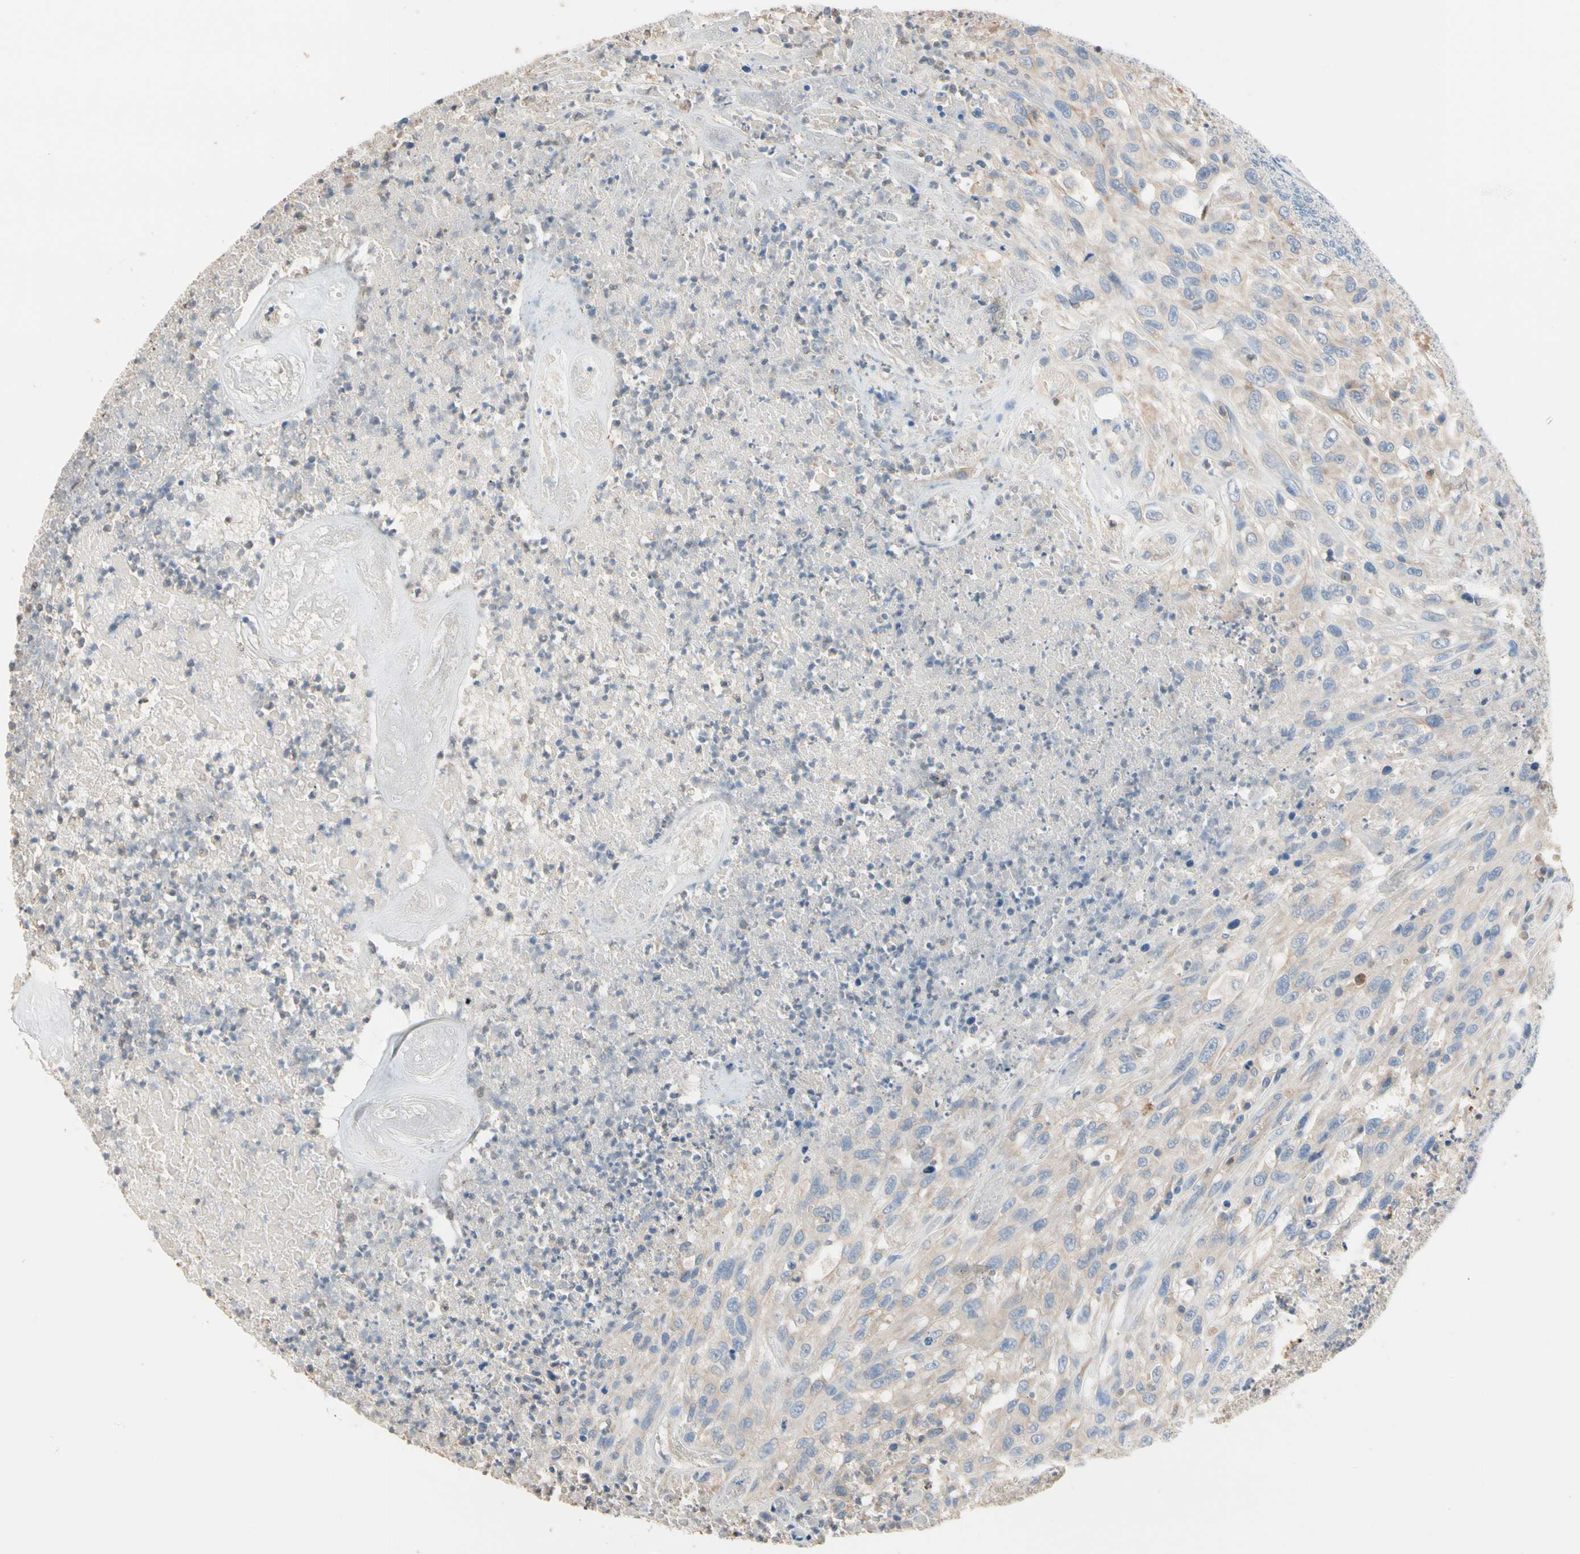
{"staining": {"intensity": "negative", "quantity": "none", "location": "none"}, "tissue": "urothelial cancer", "cell_type": "Tumor cells", "image_type": "cancer", "snomed": [{"axis": "morphology", "description": "Urothelial carcinoma, High grade"}, {"axis": "topography", "description": "Urinary bladder"}], "caption": "High magnification brightfield microscopy of urothelial cancer stained with DAB (3,3'-diaminobenzidine) (brown) and counterstained with hematoxylin (blue): tumor cells show no significant expression.", "gene": "BBOX1", "patient": {"sex": "male", "age": 66}}